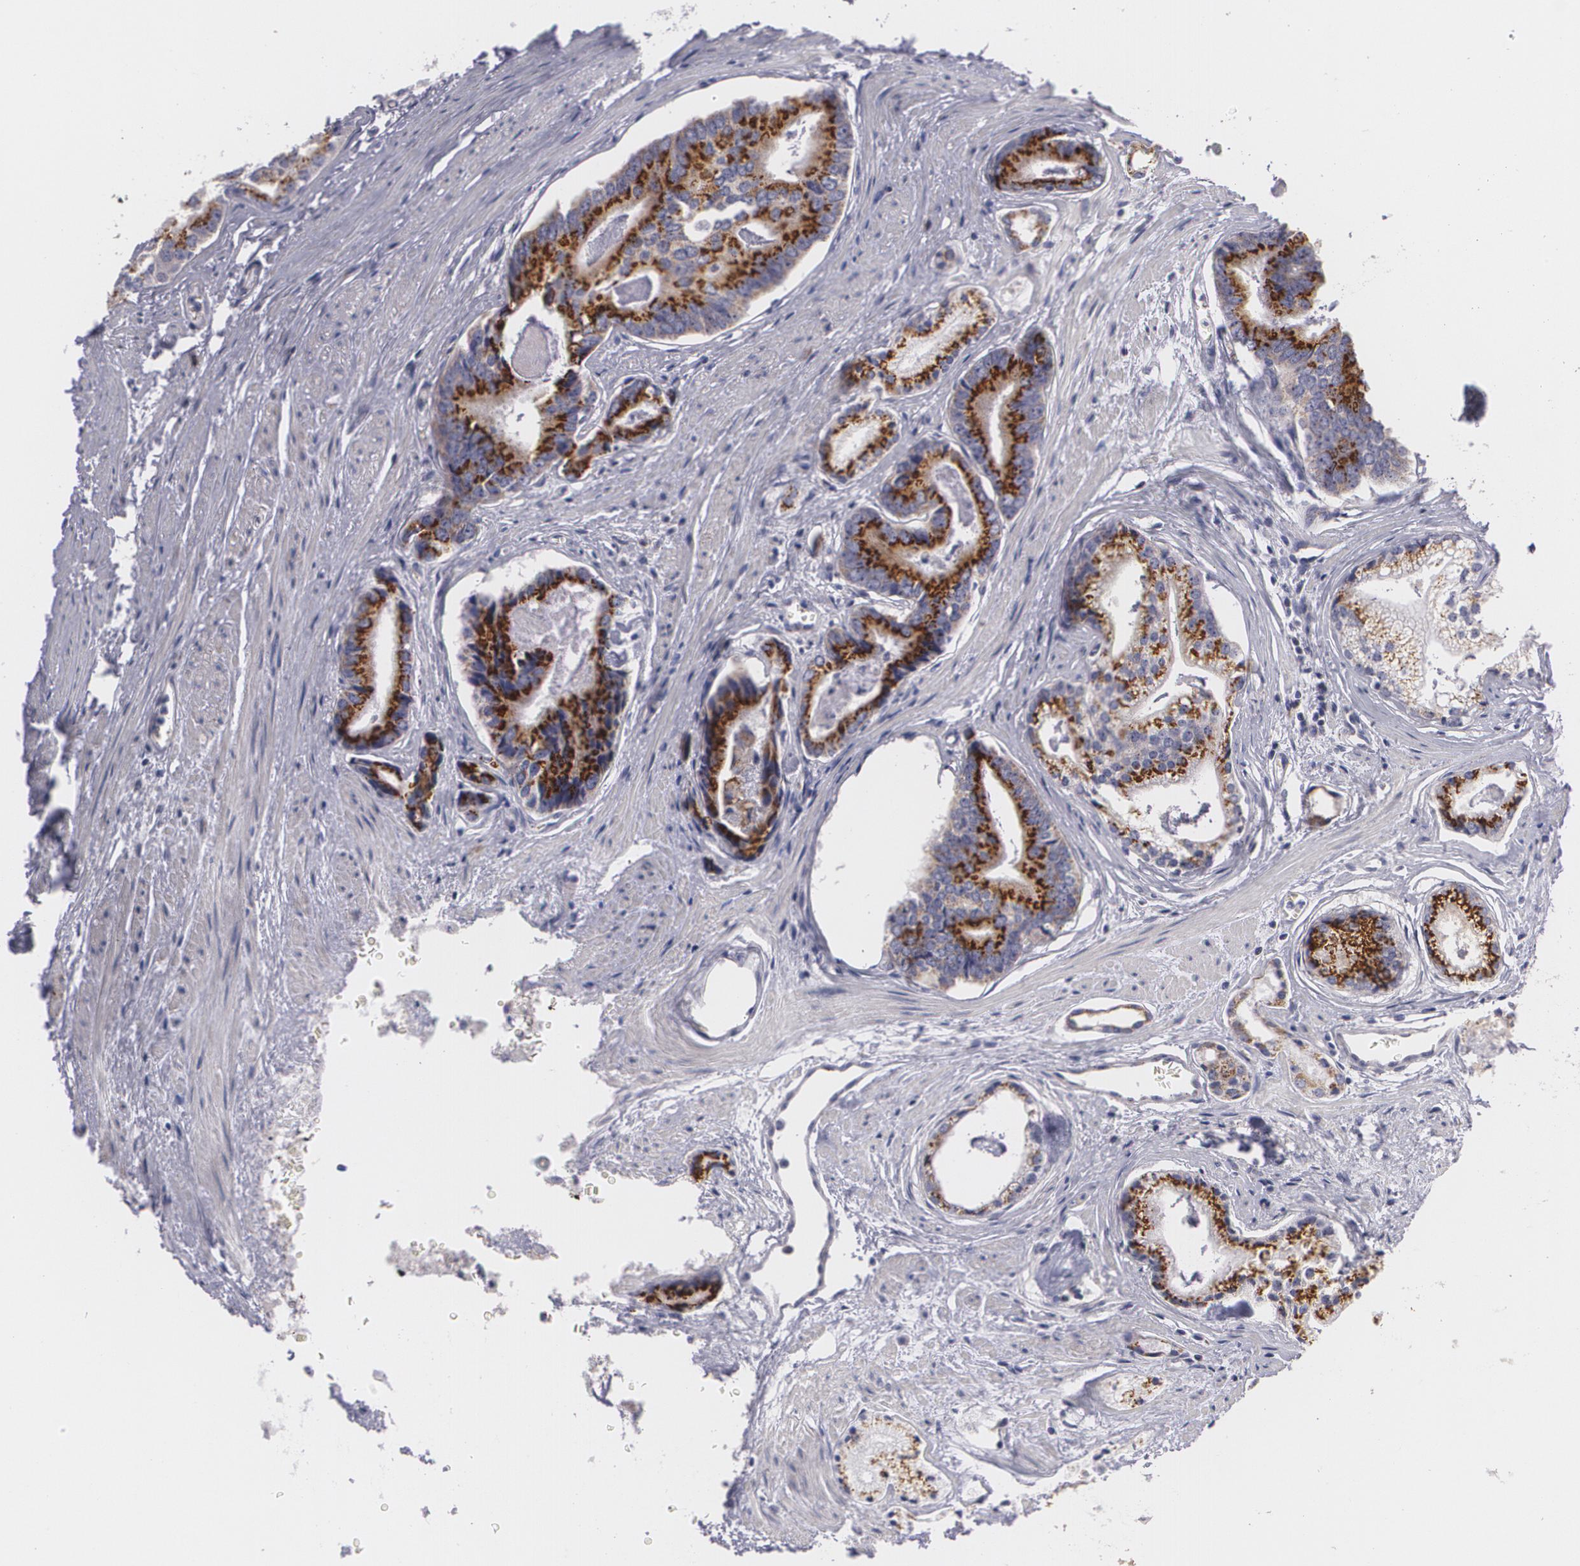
{"staining": {"intensity": "strong", "quantity": ">75%", "location": "cytoplasmic/membranous"}, "tissue": "prostate cancer", "cell_type": "Tumor cells", "image_type": "cancer", "snomed": [{"axis": "morphology", "description": "Adenocarcinoma, High grade"}, {"axis": "topography", "description": "Prostate"}], "caption": "This photomicrograph exhibits immunohistochemistry staining of human prostate high-grade adenocarcinoma, with high strong cytoplasmic/membranous staining in approximately >75% of tumor cells.", "gene": "CILK1", "patient": {"sex": "male", "age": 56}}